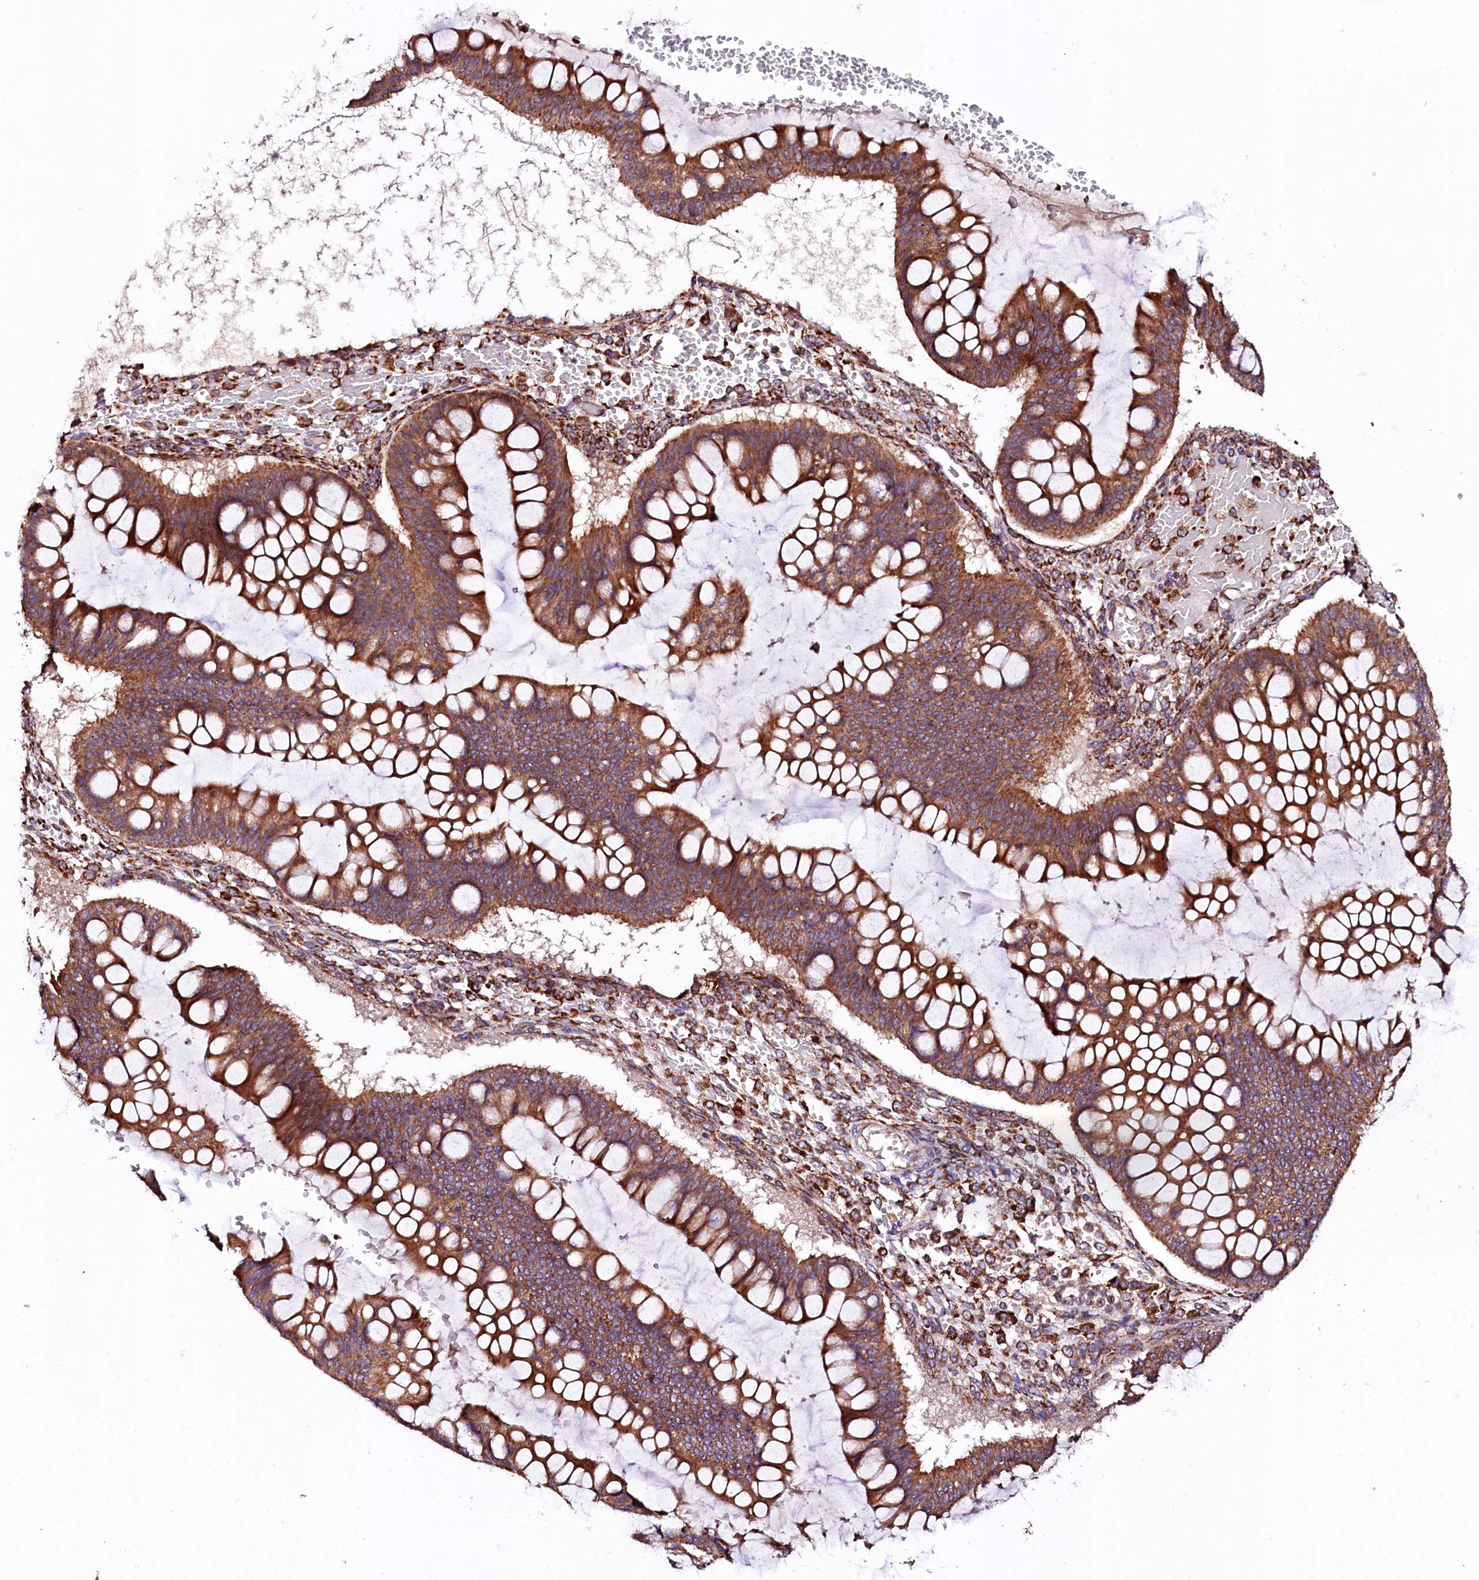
{"staining": {"intensity": "moderate", "quantity": ">75%", "location": "cytoplasmic/membranous"}, "tissue": "ovarian cancer", "cell_type": "Tumor cells", "image_type": "cancer", "snomed": [{"axis": "morphology", "description": "Cystadenocarcinoma, mucinous, NOS"}, {"axis": "topography", "description": "Ovary"}], "caption": "Mucinous cystadenocarcinoma (ovarian) stained with a protein marker shows moderate staining in tumor cells.", "gene": "UBE3C", "patient": {"sex": "female", "age": 73}}